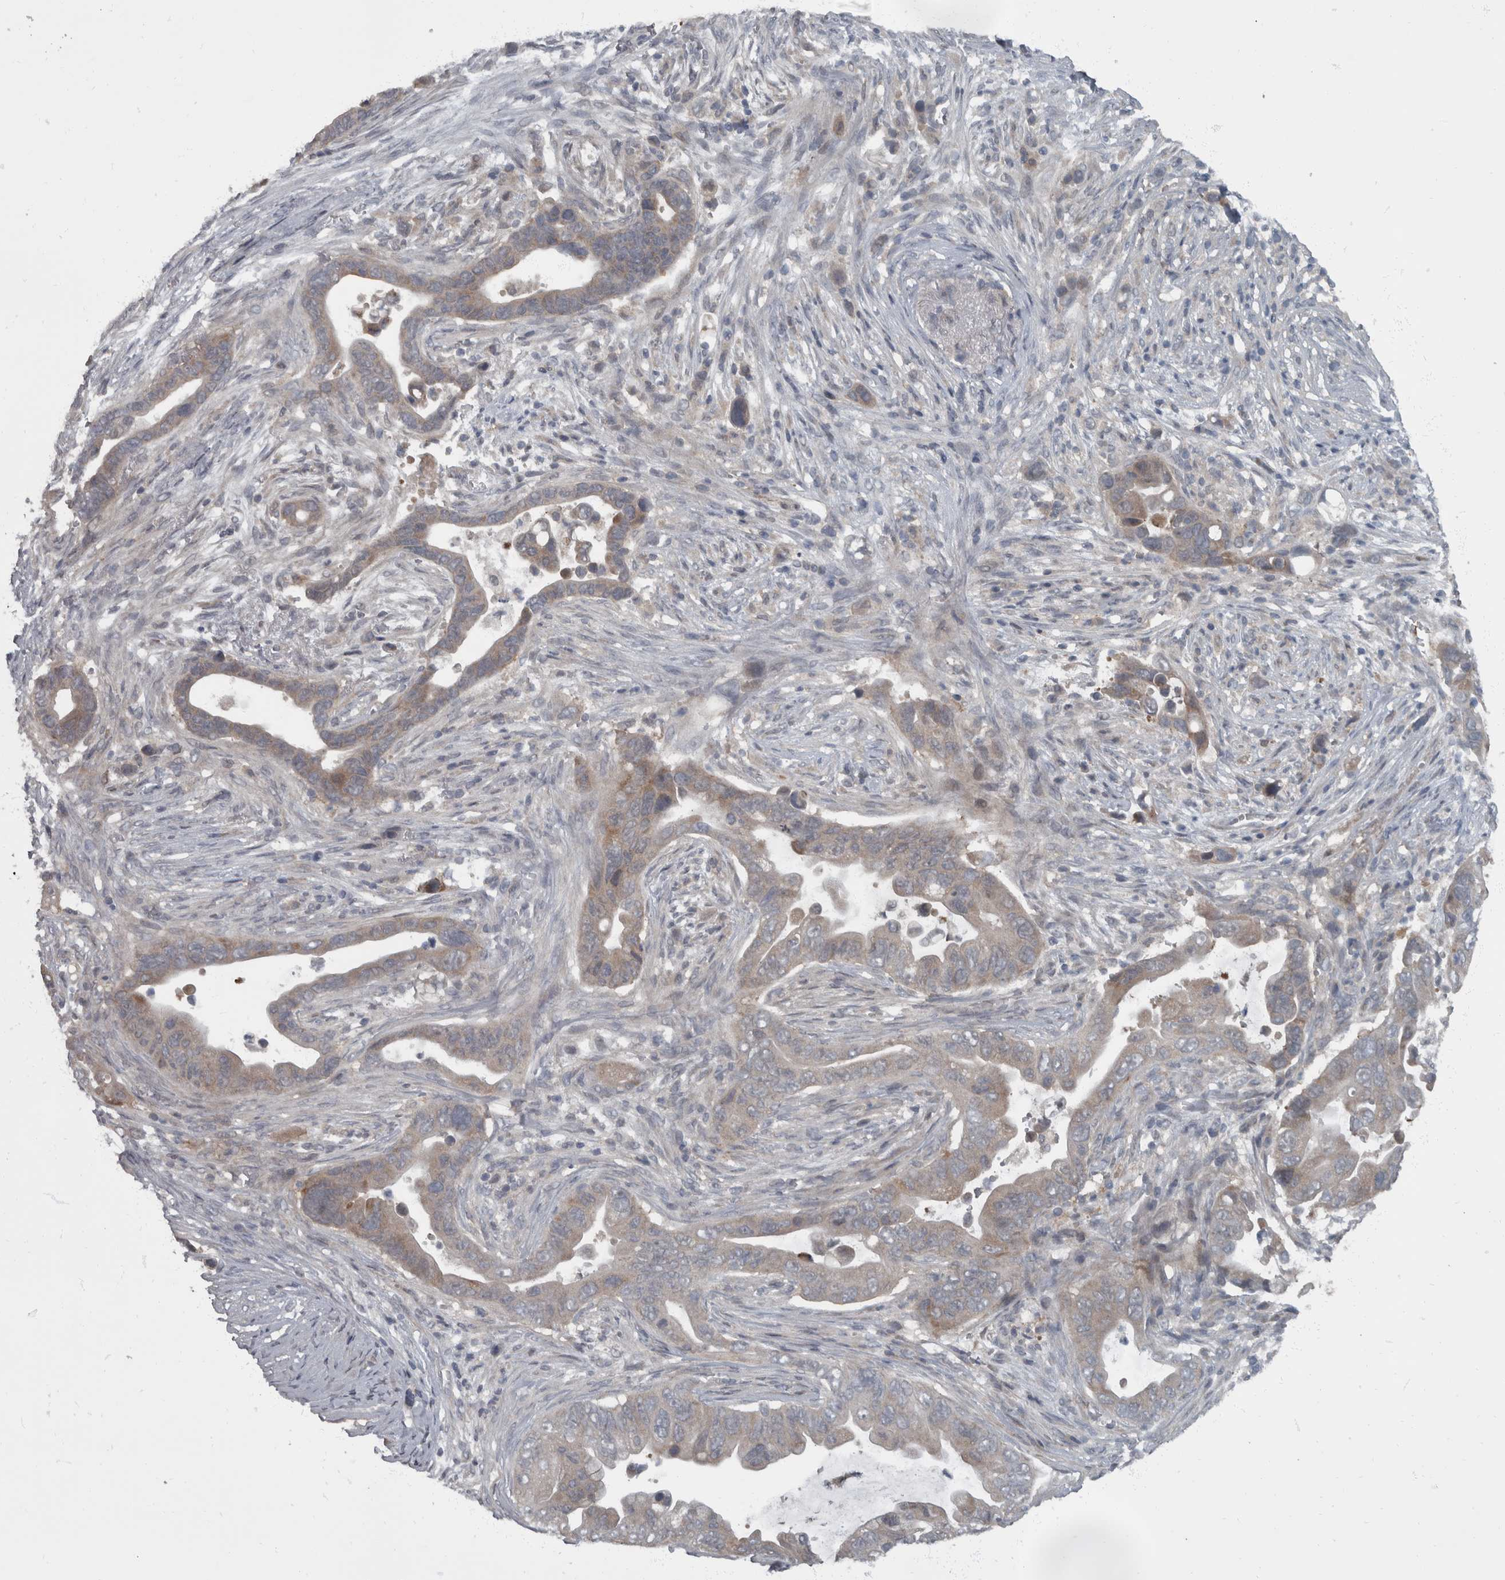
{"staining": {"intensity": "moderate", "quantity": "<25%", "location": "cytoplasmic/membranous"}, "tissue": "pancreatic cancer", "cell_type": "Tumor cells", "image_type": "cancer", "snomed": [{"axis": "morphology", "description": "Adenocarcinoma, NOS"}, {"axis": "topography", "description": "Pancreas"}], "caption": "The immunohistochemical stain shows moderate cytoplasmic/membranous positivity in tumor cells of pancreatic cancer tissue. (IHC, brightfield microscopy, high magnification).", "gene": "RABGGTB", "patient": {"sex": "female", "age": 72}}